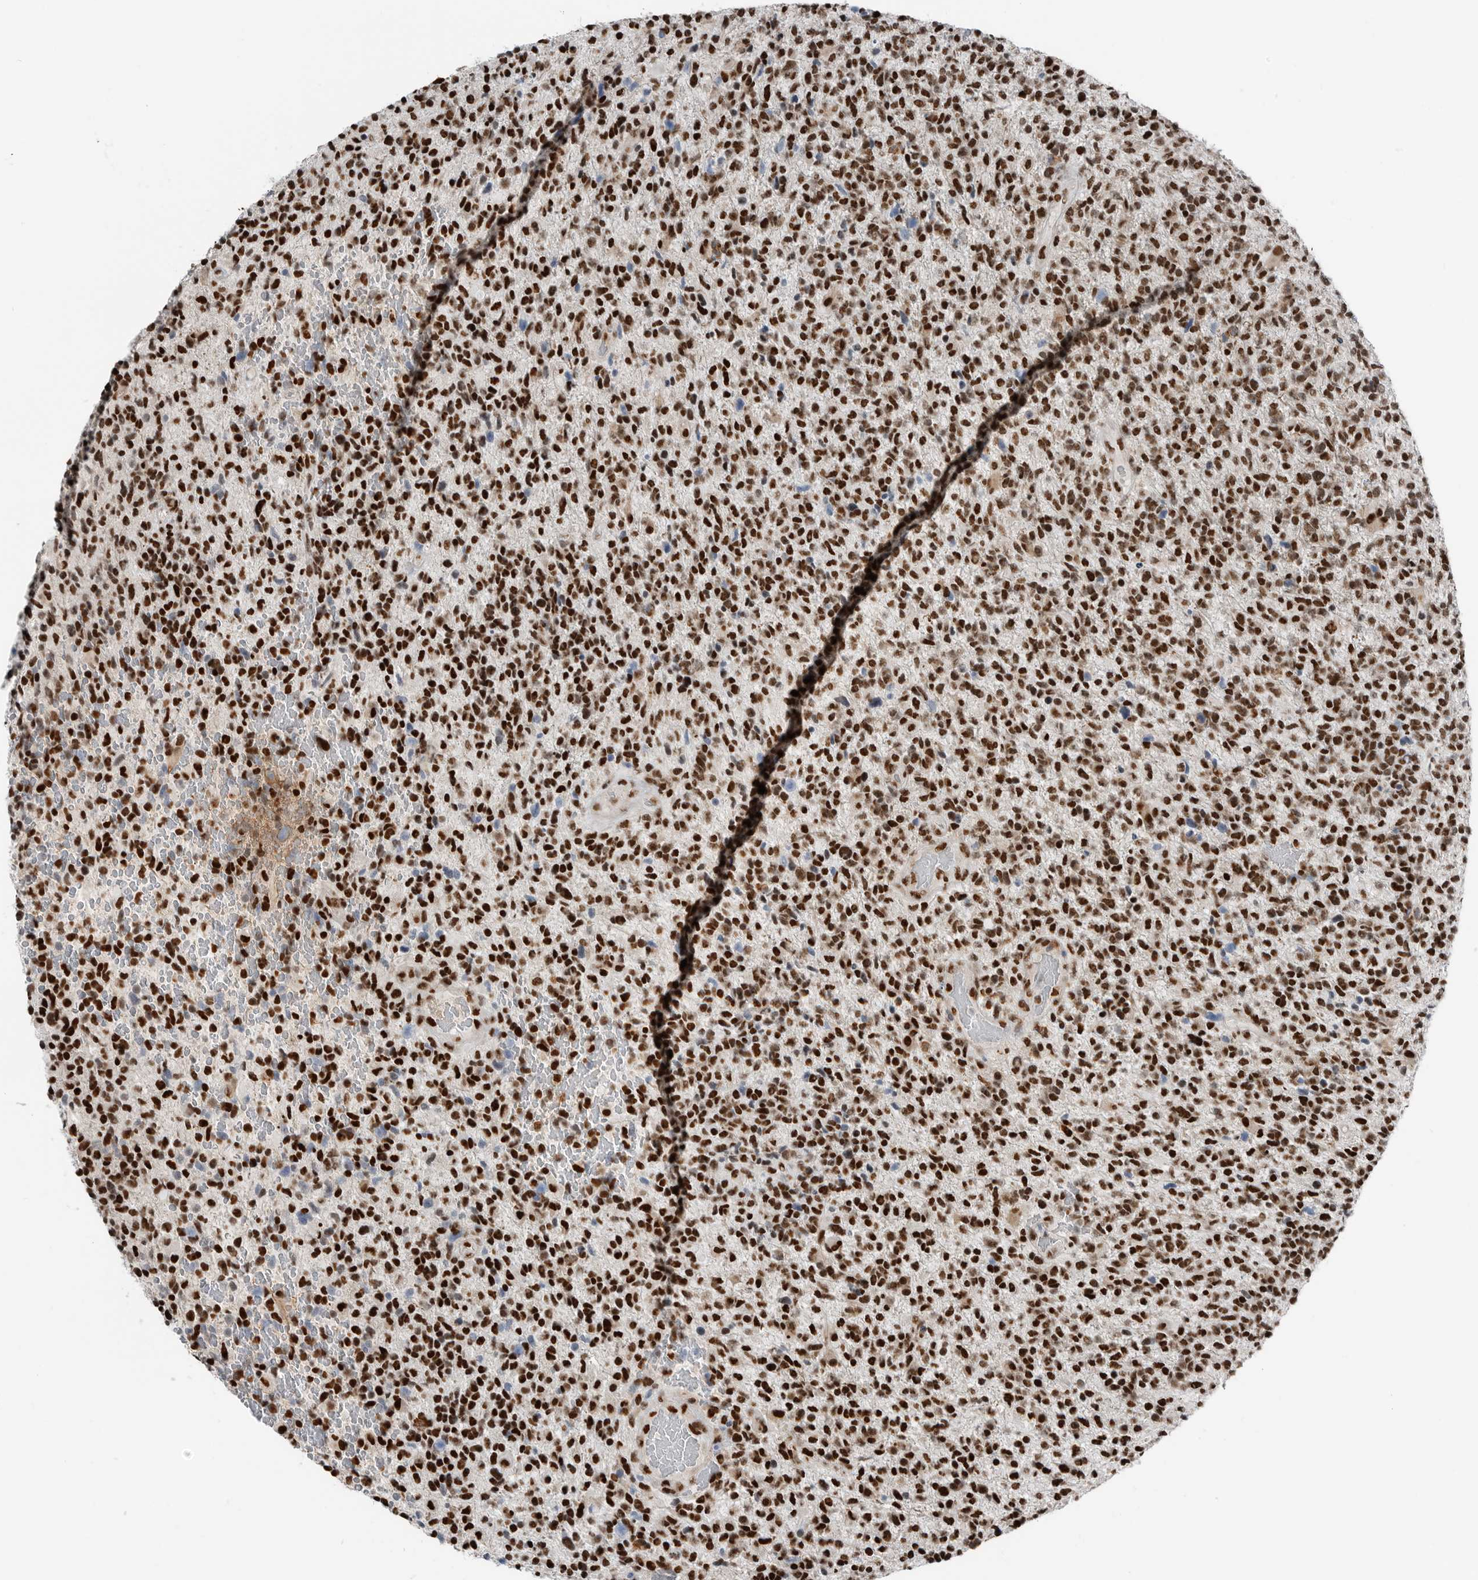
{"staining": {"intensity": "strong", "quantity": ">75%", "location": "nuclear"}, "tissue": "glioma", "cell_type": "Tumor cells", "image_type": "cancer", "snomed": [{"axis": "morphology", "description": "Glioma, malignant, High grade"}, {"axis": "topography", "description": "Brain"}], "caption": "DAB (3,3'-diaminobenzidine) immunohistochemical staining of glioma demonstrates strong nuclear protein staining in about >75% of tumor cells.", "gene": "BLZF1", "patient": {"sex": "male", "age": 72}}